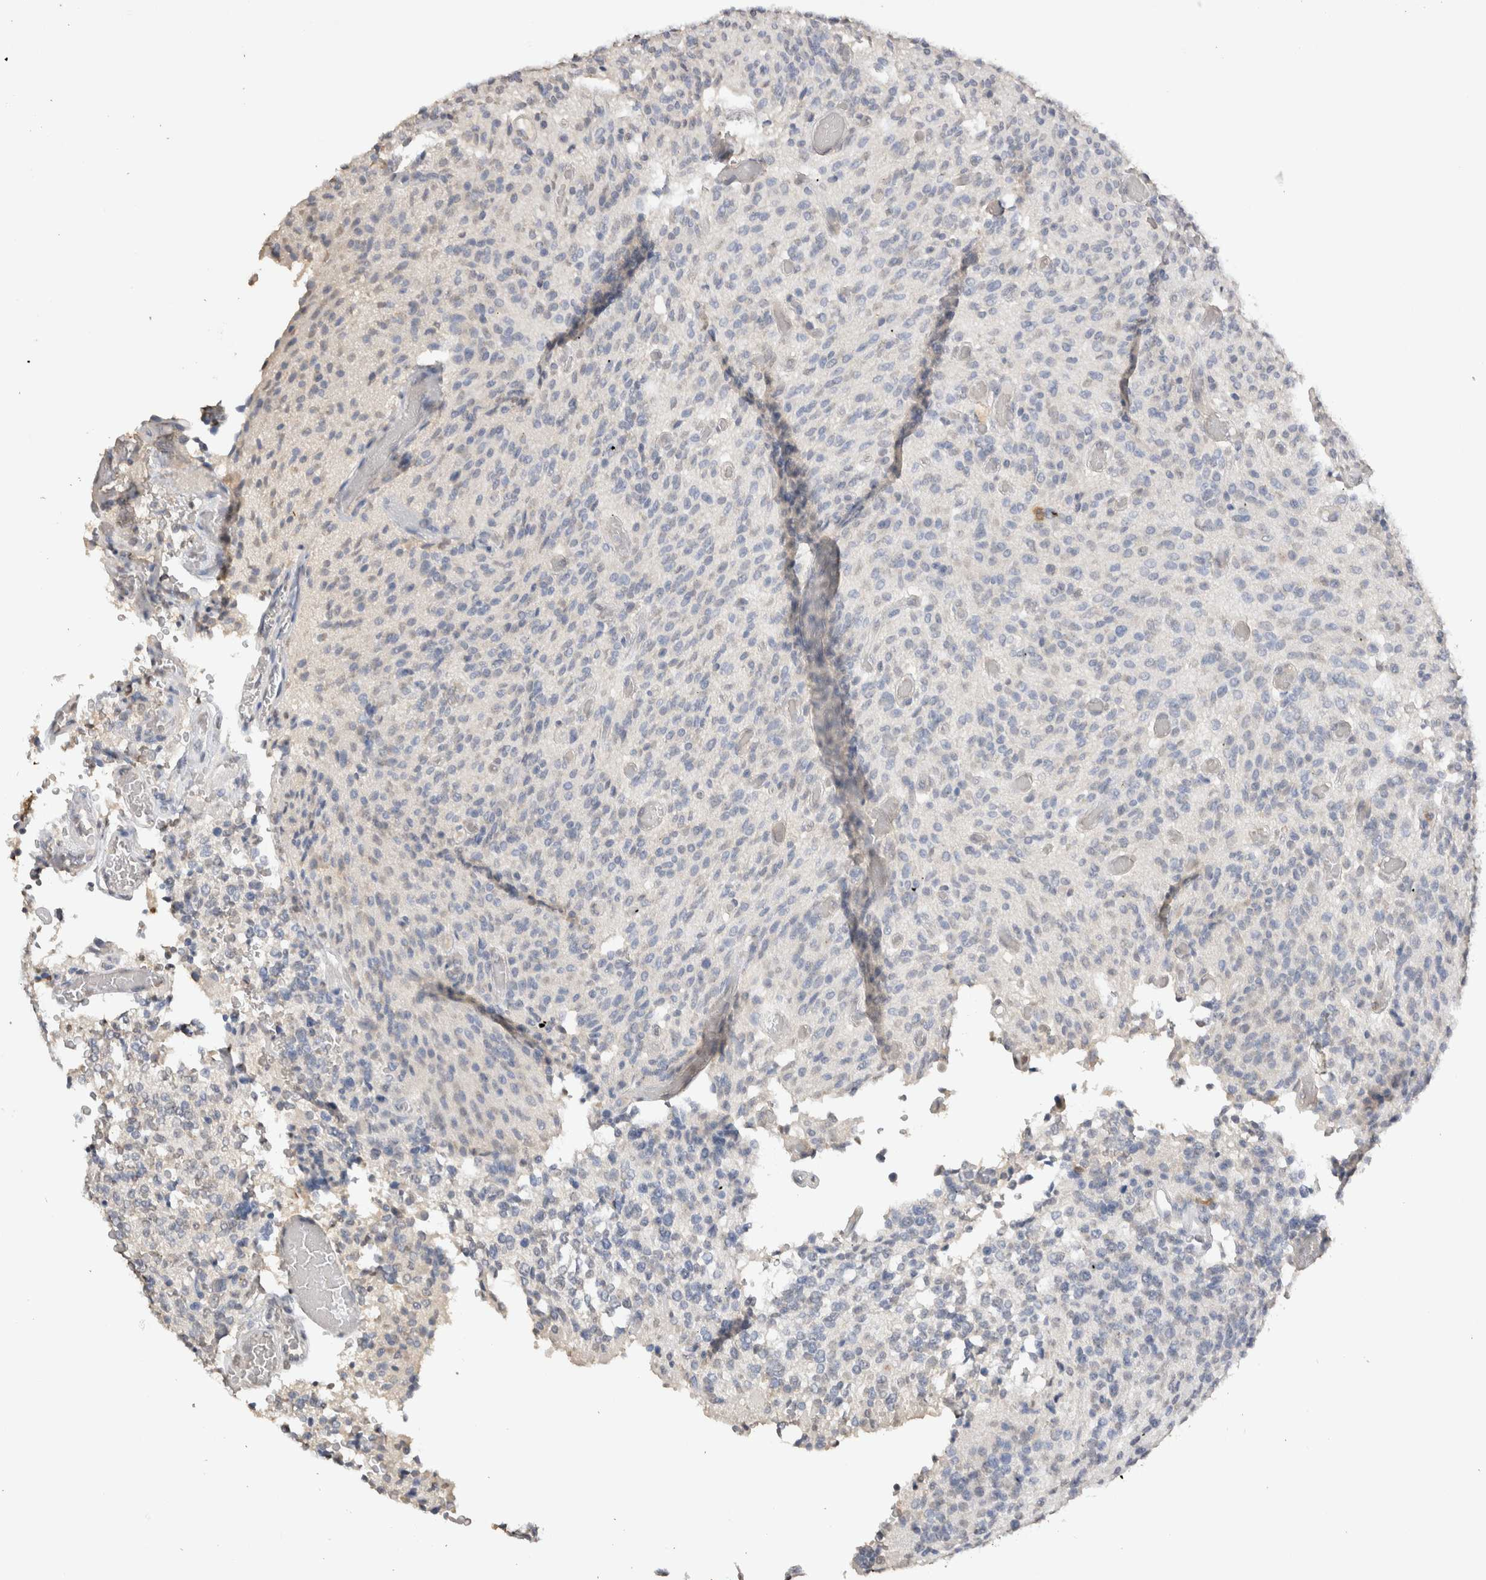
{"staining": {"intensity": "negative", "quantity": "none", "location": "none"}, "tissue": "glioma", "cell_type": "Tumor cells", "image_type": "cancer", "snomed": [{"axis": "morphology", "description": "Glioma, malignant, High grade"}, {"axis": "topography", "description": "Brain"}], "caption": "This micrograph is of malignant glioma (high-grade) stained with immunohistochemistry to label a protein in brown with the nuclei are counter-stained blue. There is no positivity in tumor cells.", "gene": "LGALS2", "patient": {"sex": "male", "age": 34}}